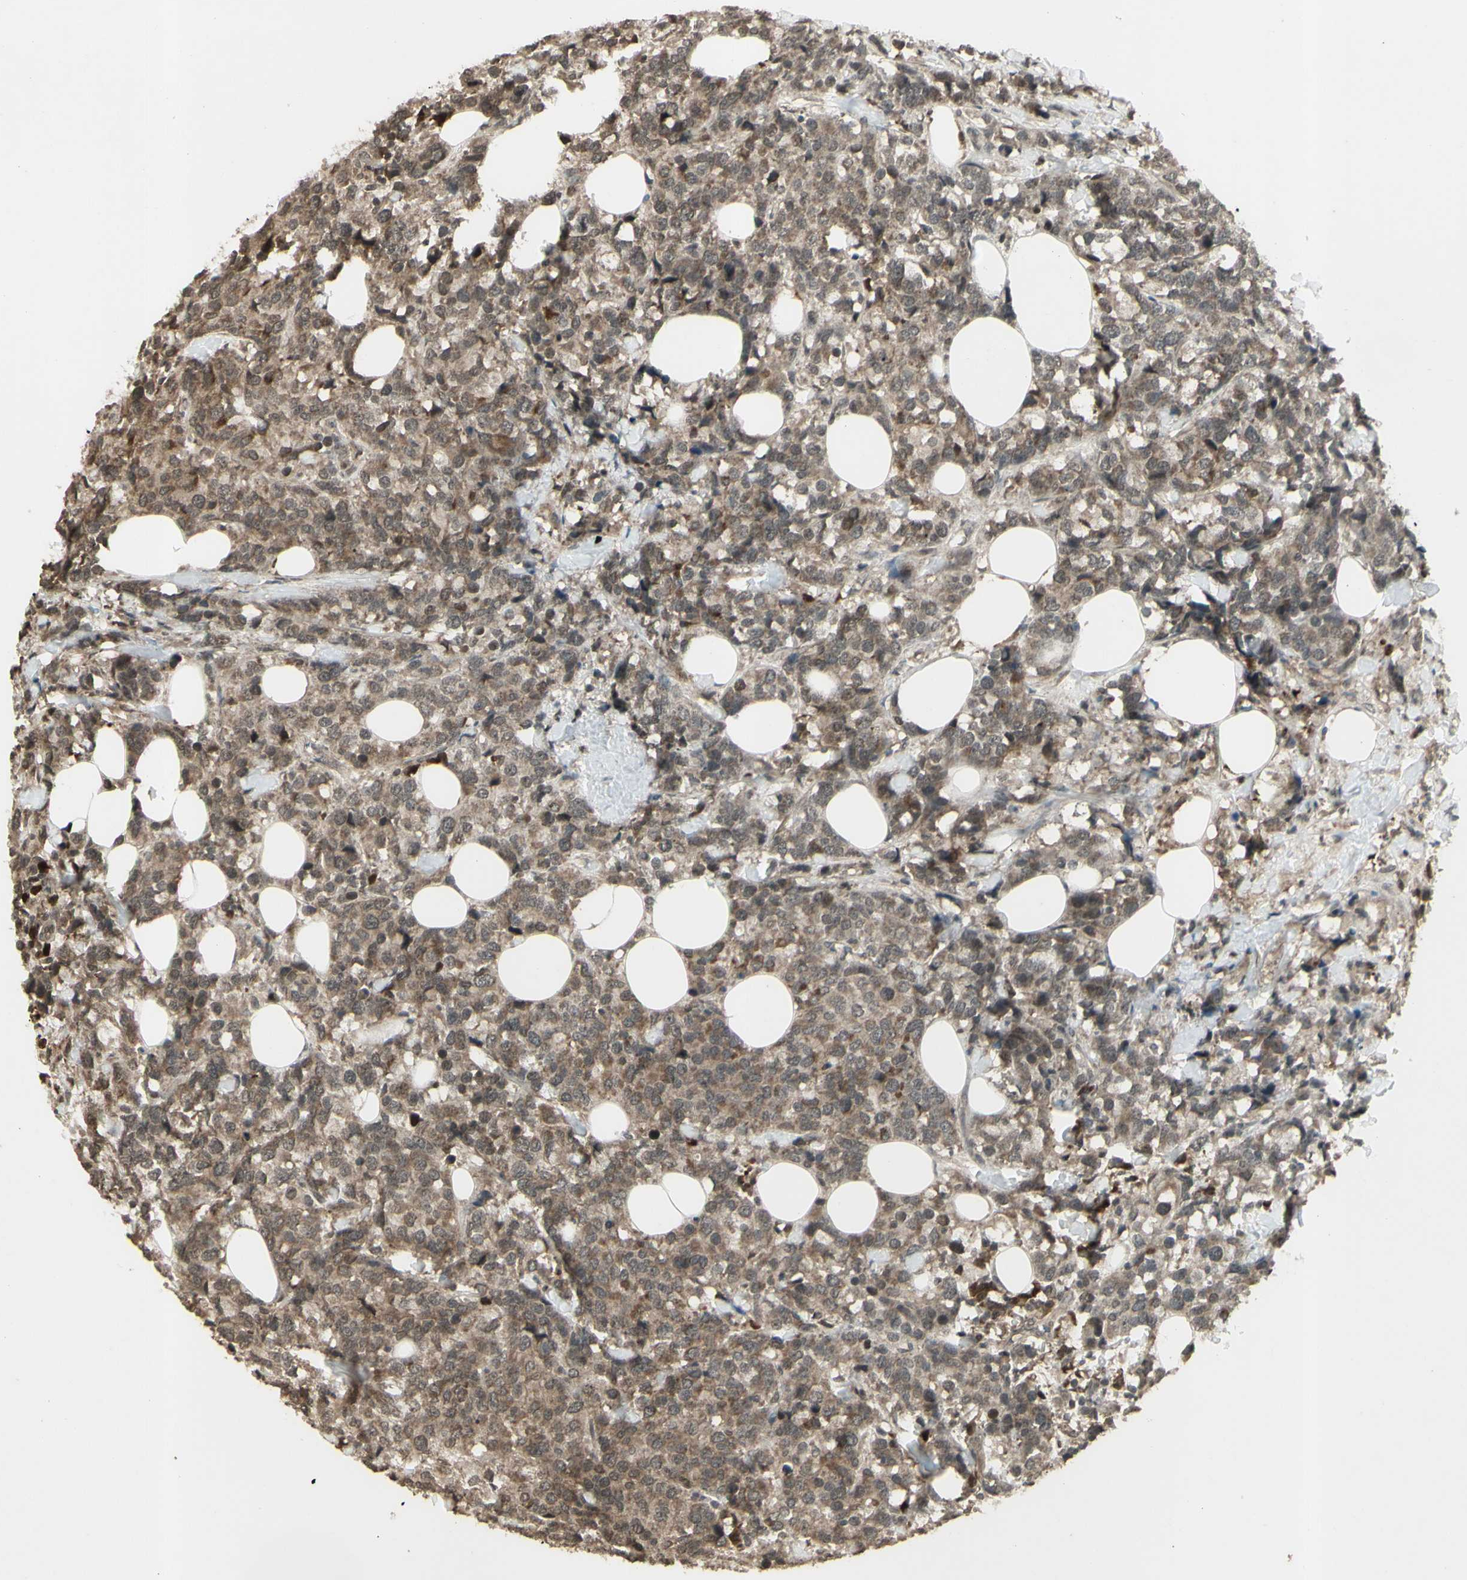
{"staining": {"intensity": "moderate", "quantity": ">75%", "location": "cytoplasmic/membranous"}, "tissue": "breast cancer", "cell_type": "Tumor cells", "image_type": "cancer", "snomed": [{"axis": "morphology", "description": "Lobular carcinoma"}, {"axis": "topography", "description": "Breast"}], "caption": "Tumor cells exhibit medium levels of moderate cytoplasmic/membranous positivity in about >75% of cells in human breast cancer.", "gene": "BLNK", "patient": {"sex": "female", "age": 59}}